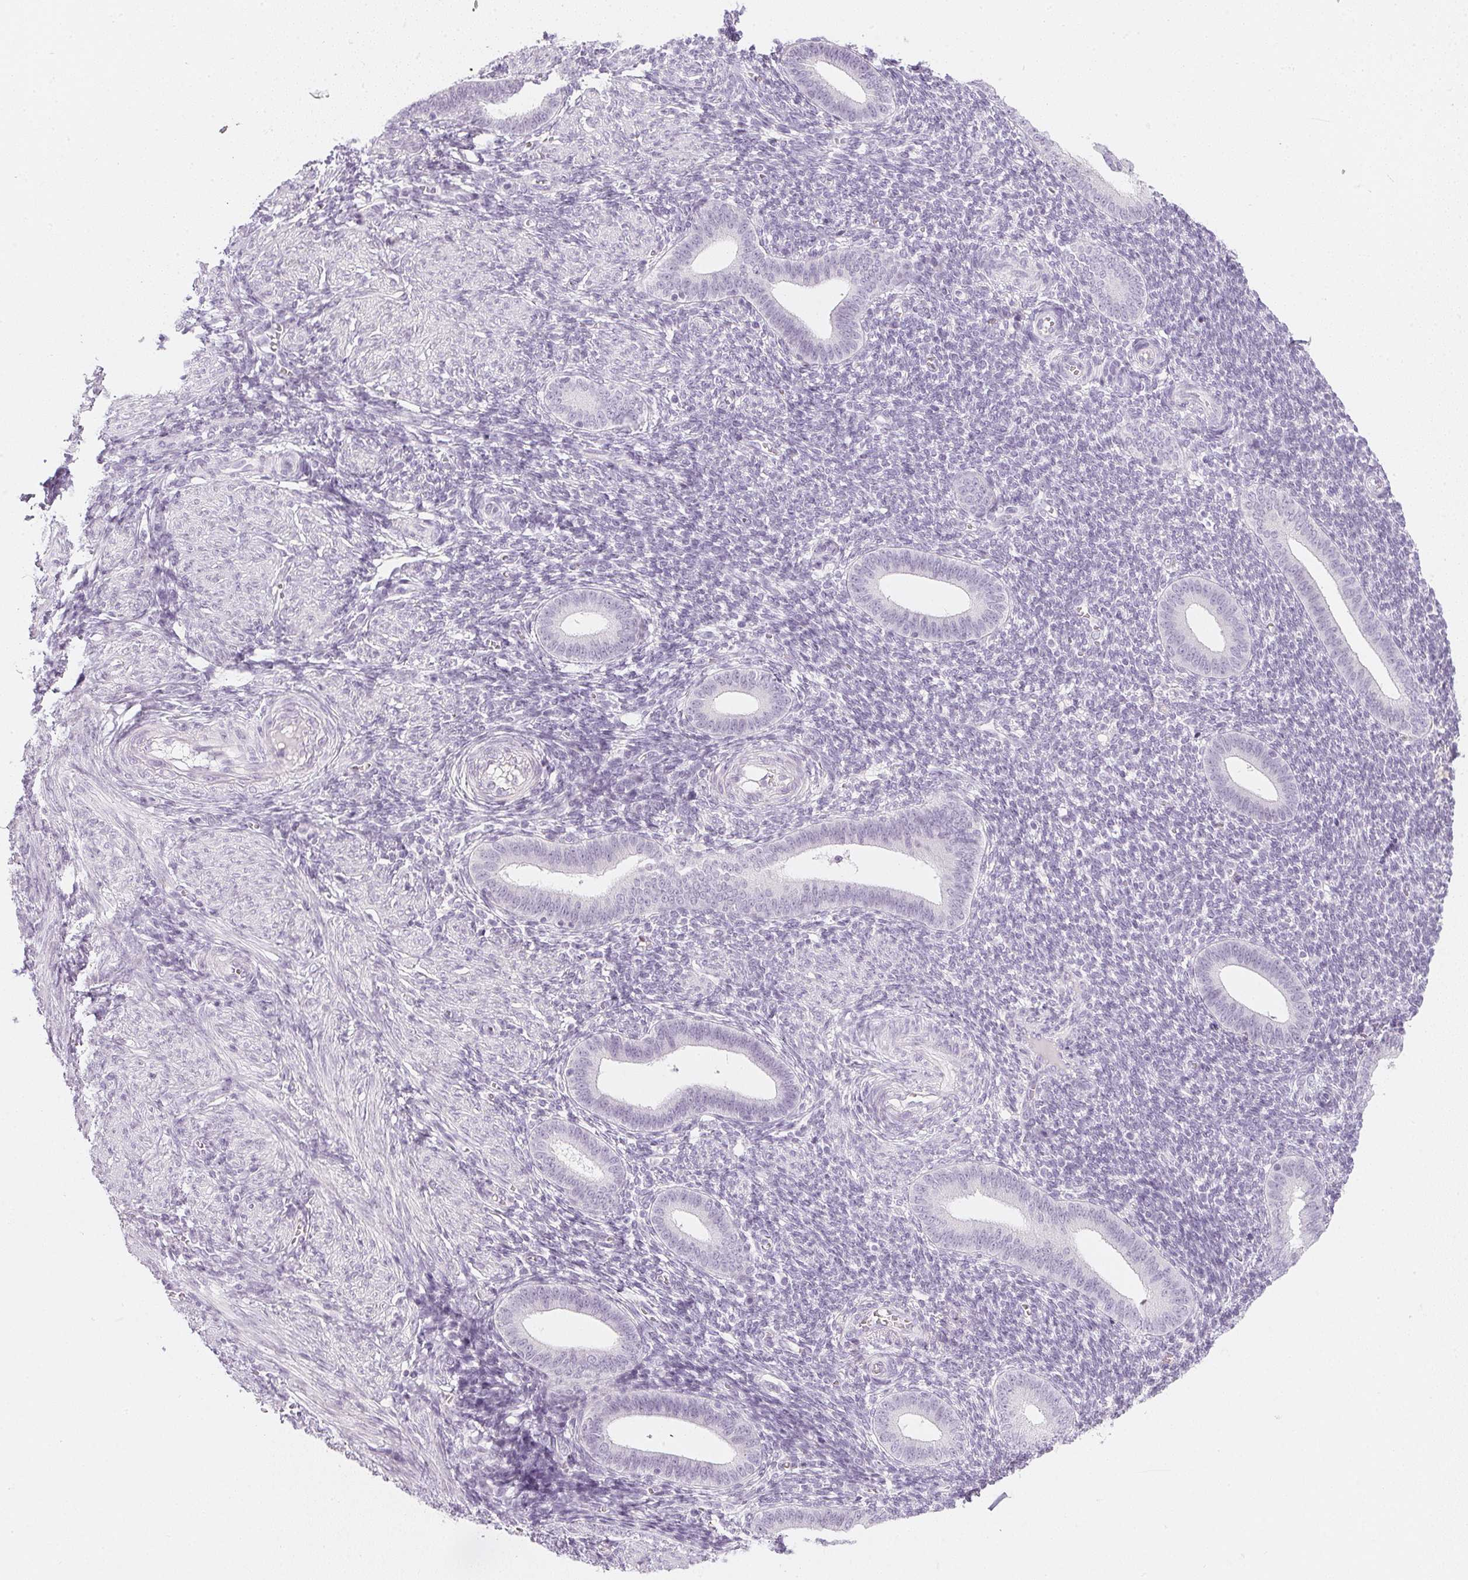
{"staining": {"intensity": "negative", "quantity": "none", "location": "none"}, "tissue": "endometrium", "cell_type": "Cells in endometrial stroma", "image_type": "normal", "snomed": [{"axis": "morphology", "description": "Normal tissue, NOS"}, {"axis": "topography", "description": "Endometrium"}], "caption": "This micrograph is of unremarkable endometrium stained with immunohistochemistry to label a protein in brown with the nuclei are counter-stained blue. There is no expression in cells in endometrial stroma.", "gene": "CHST4", "patient": {"sex": "female", "age": 25}}